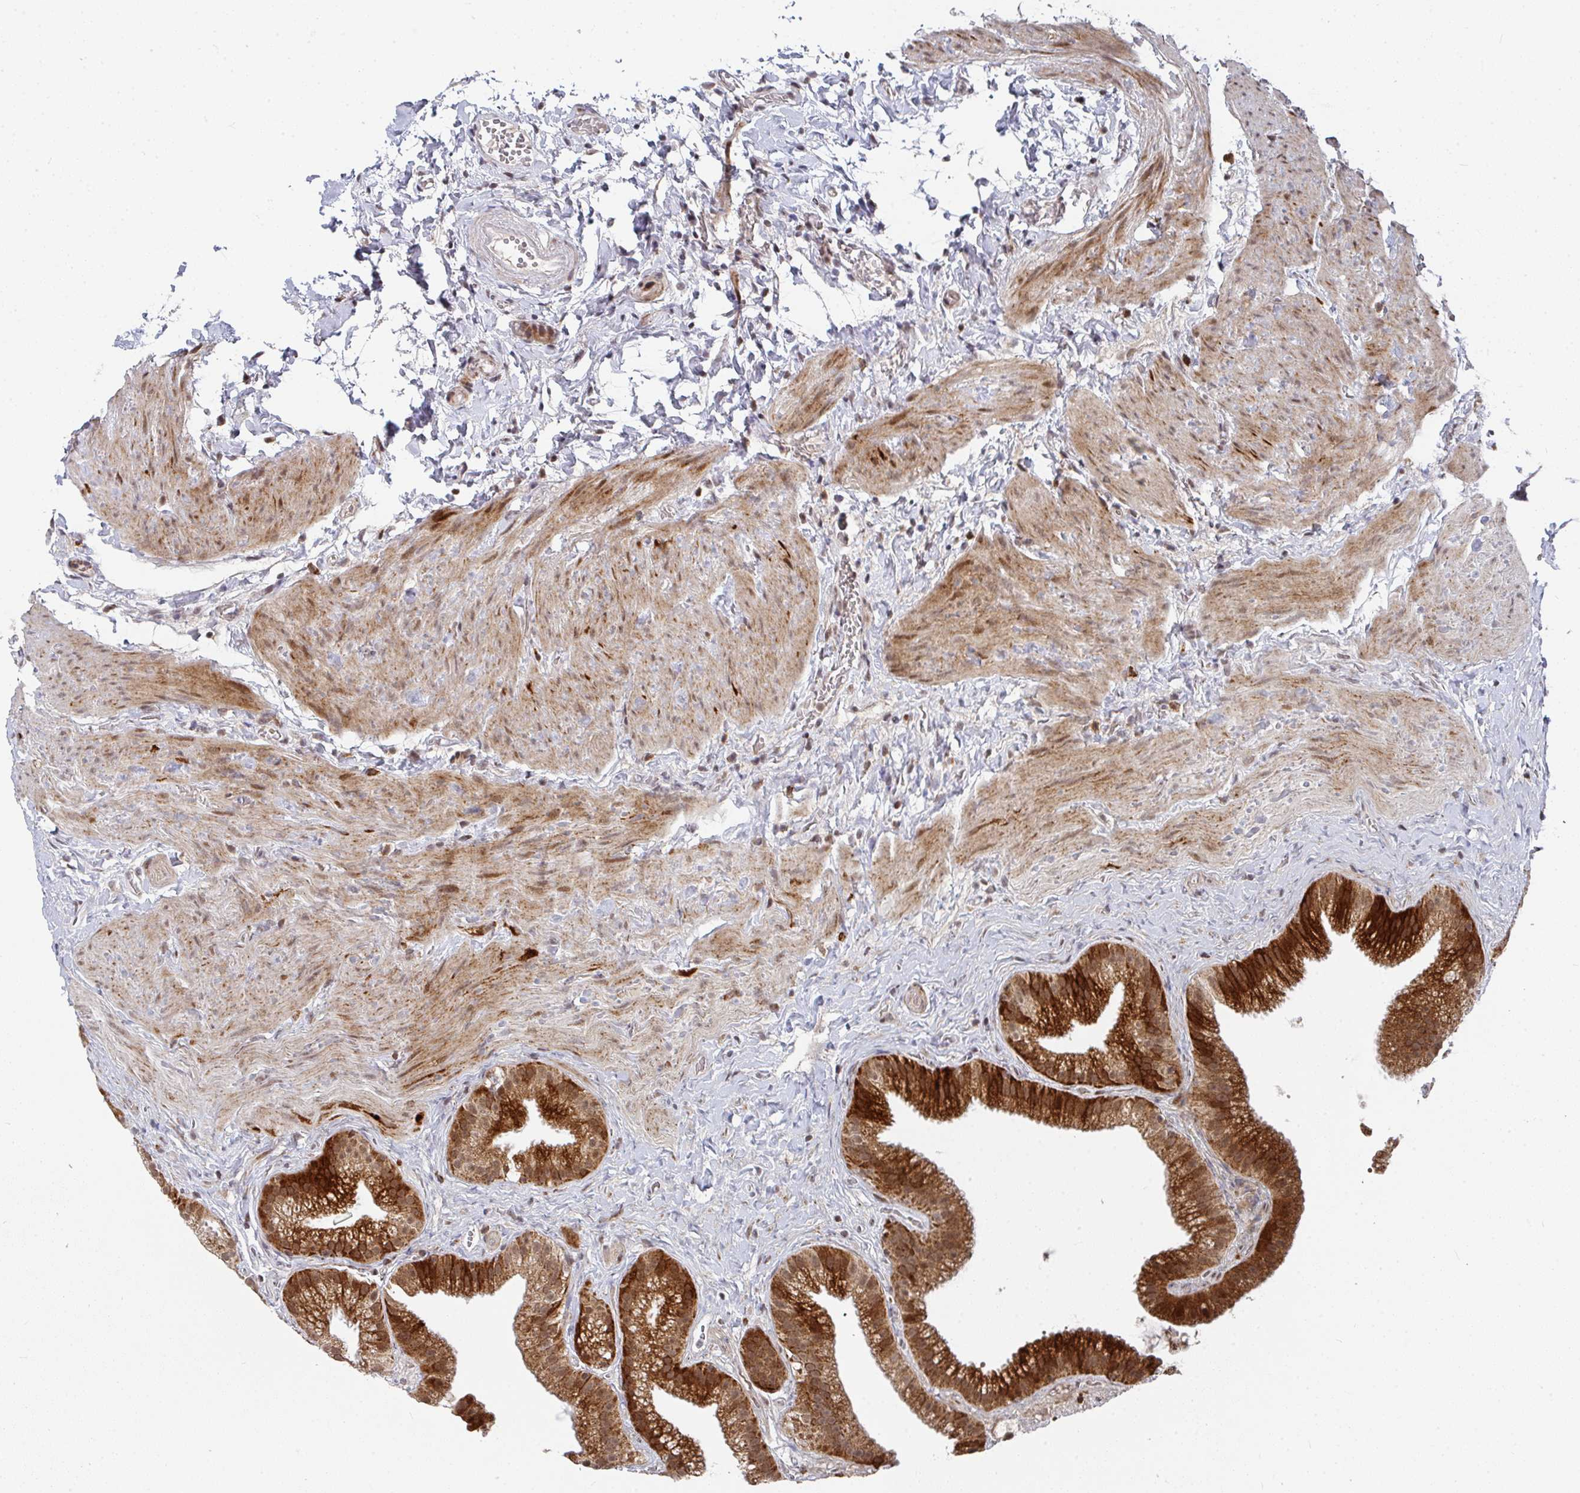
{"staining": {"intensity": "strong", "quantity": ">75%", "location": "cytoplasmic/membranous"}, "tissue": "gallbladder", "cell_type": "Glandular cells", "image_type": "normal", "snomed": [{"axis": "morphology", "description": "Normal tissue, NOS"}, {"axis": "topography", "description": "Gallbladder"}], "caption": "A histopathology image showing strong cytoplasmic/membranous staining in about >75% of glandular cells in unremarkable gallbladder, as visualized by brown immunohistochemical staining.", "gene": "RBBP5", "patient": {"sex": "female", "age": 63}}